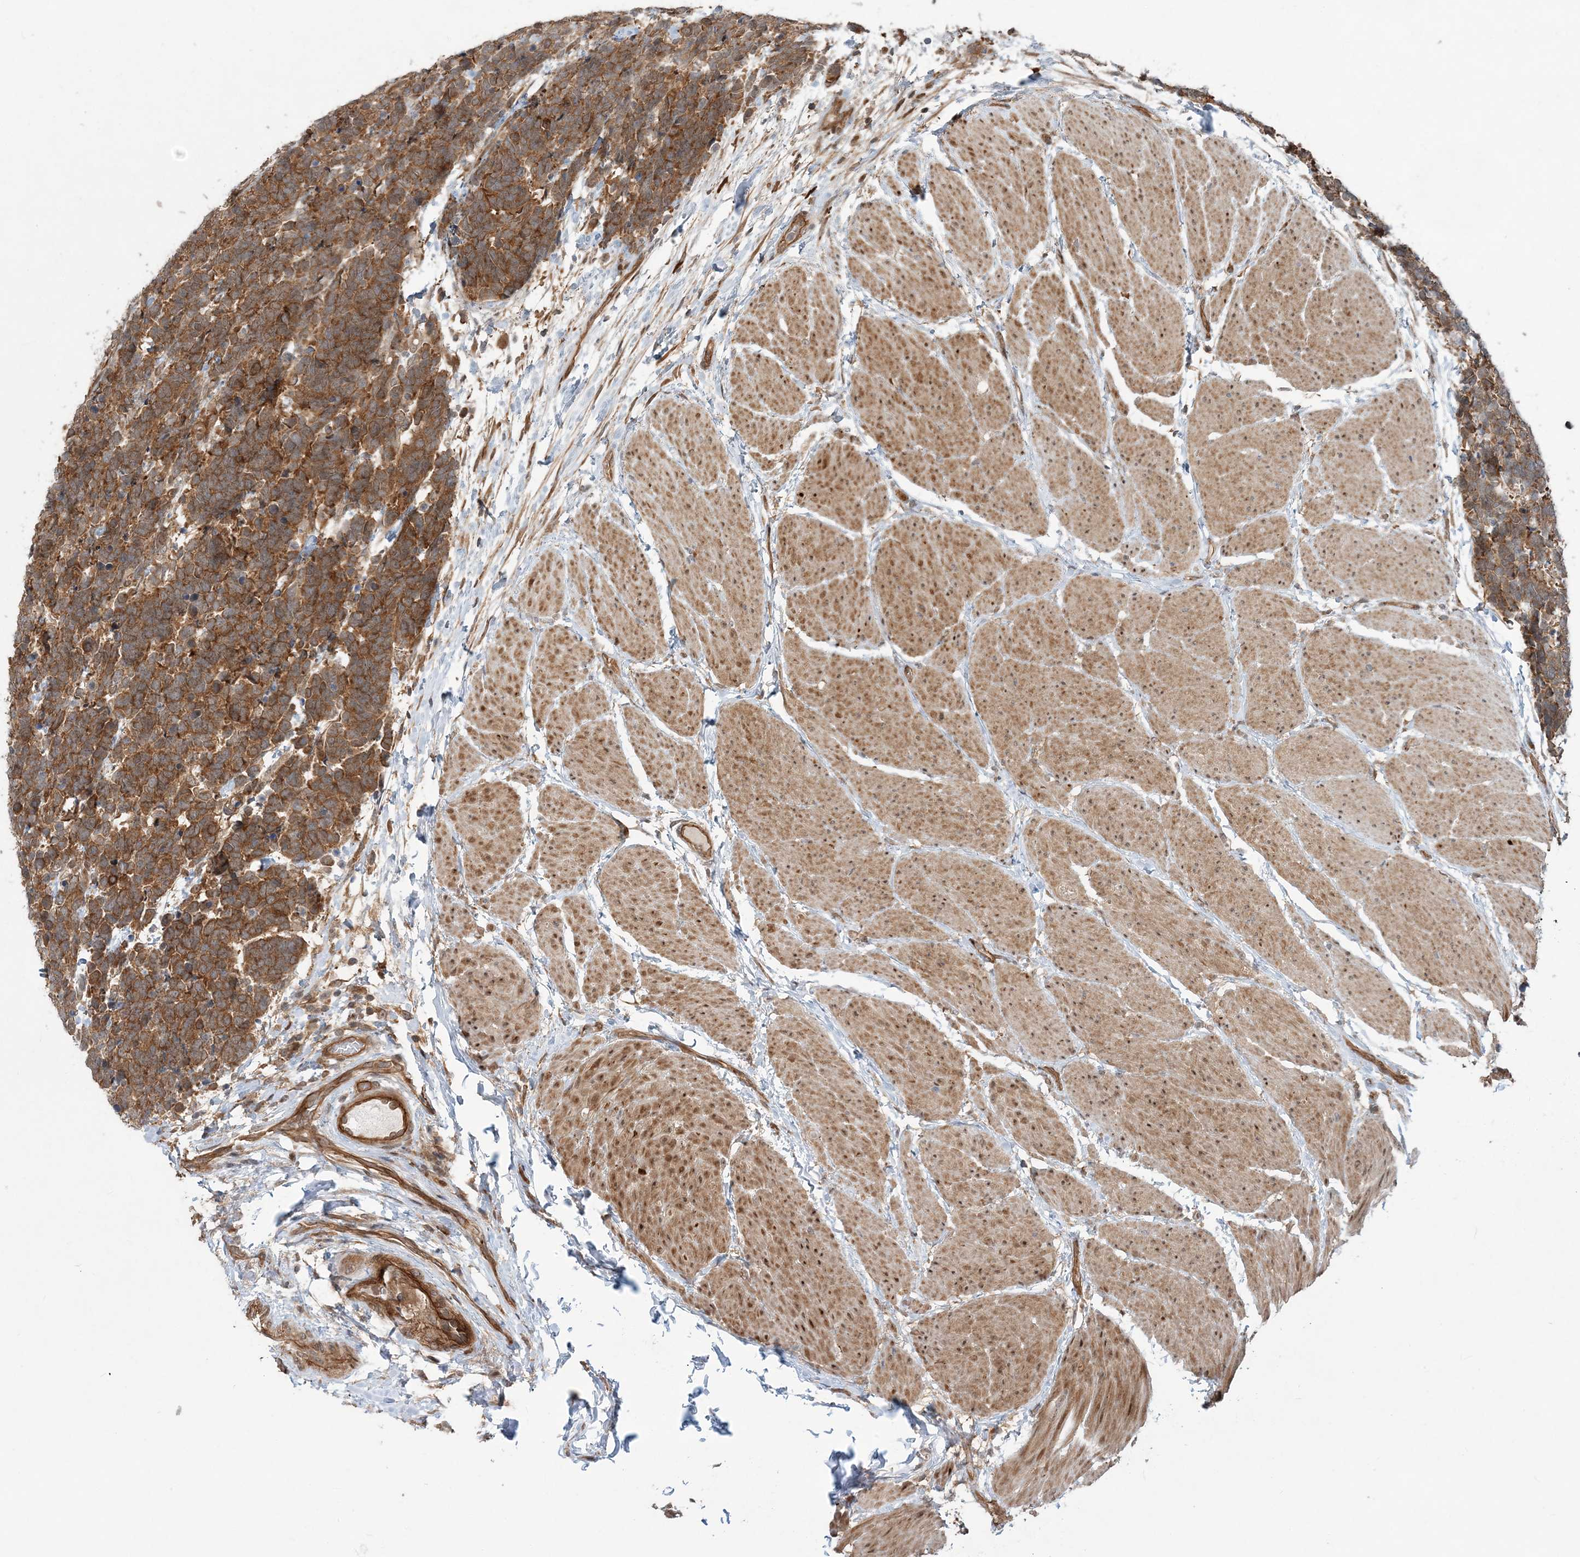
{"staining": {"intensity": "moderate", "quantity": ">75%", "location": "cytoplasmic/membranous"}, "tissue": "carcinoid", "cell_type": "Tumor cells", "image_type": "cancer", "snomed": [{"axis": "morphology", "description": "Carcinoma, NOS"}, {"axis": "morphology", "description": "Carcinoid, malignant, NOS"}, {"axis": "topography", "description": "Urinary bladder"}], "caption": "The immunohistochemical stain shows moderate cytoplasmic/membranous expression in tumor cells of carcinoid (malignant) tissue.", "gene": "GEMIN5", "patient": {"sex": "male", "age": 57}}